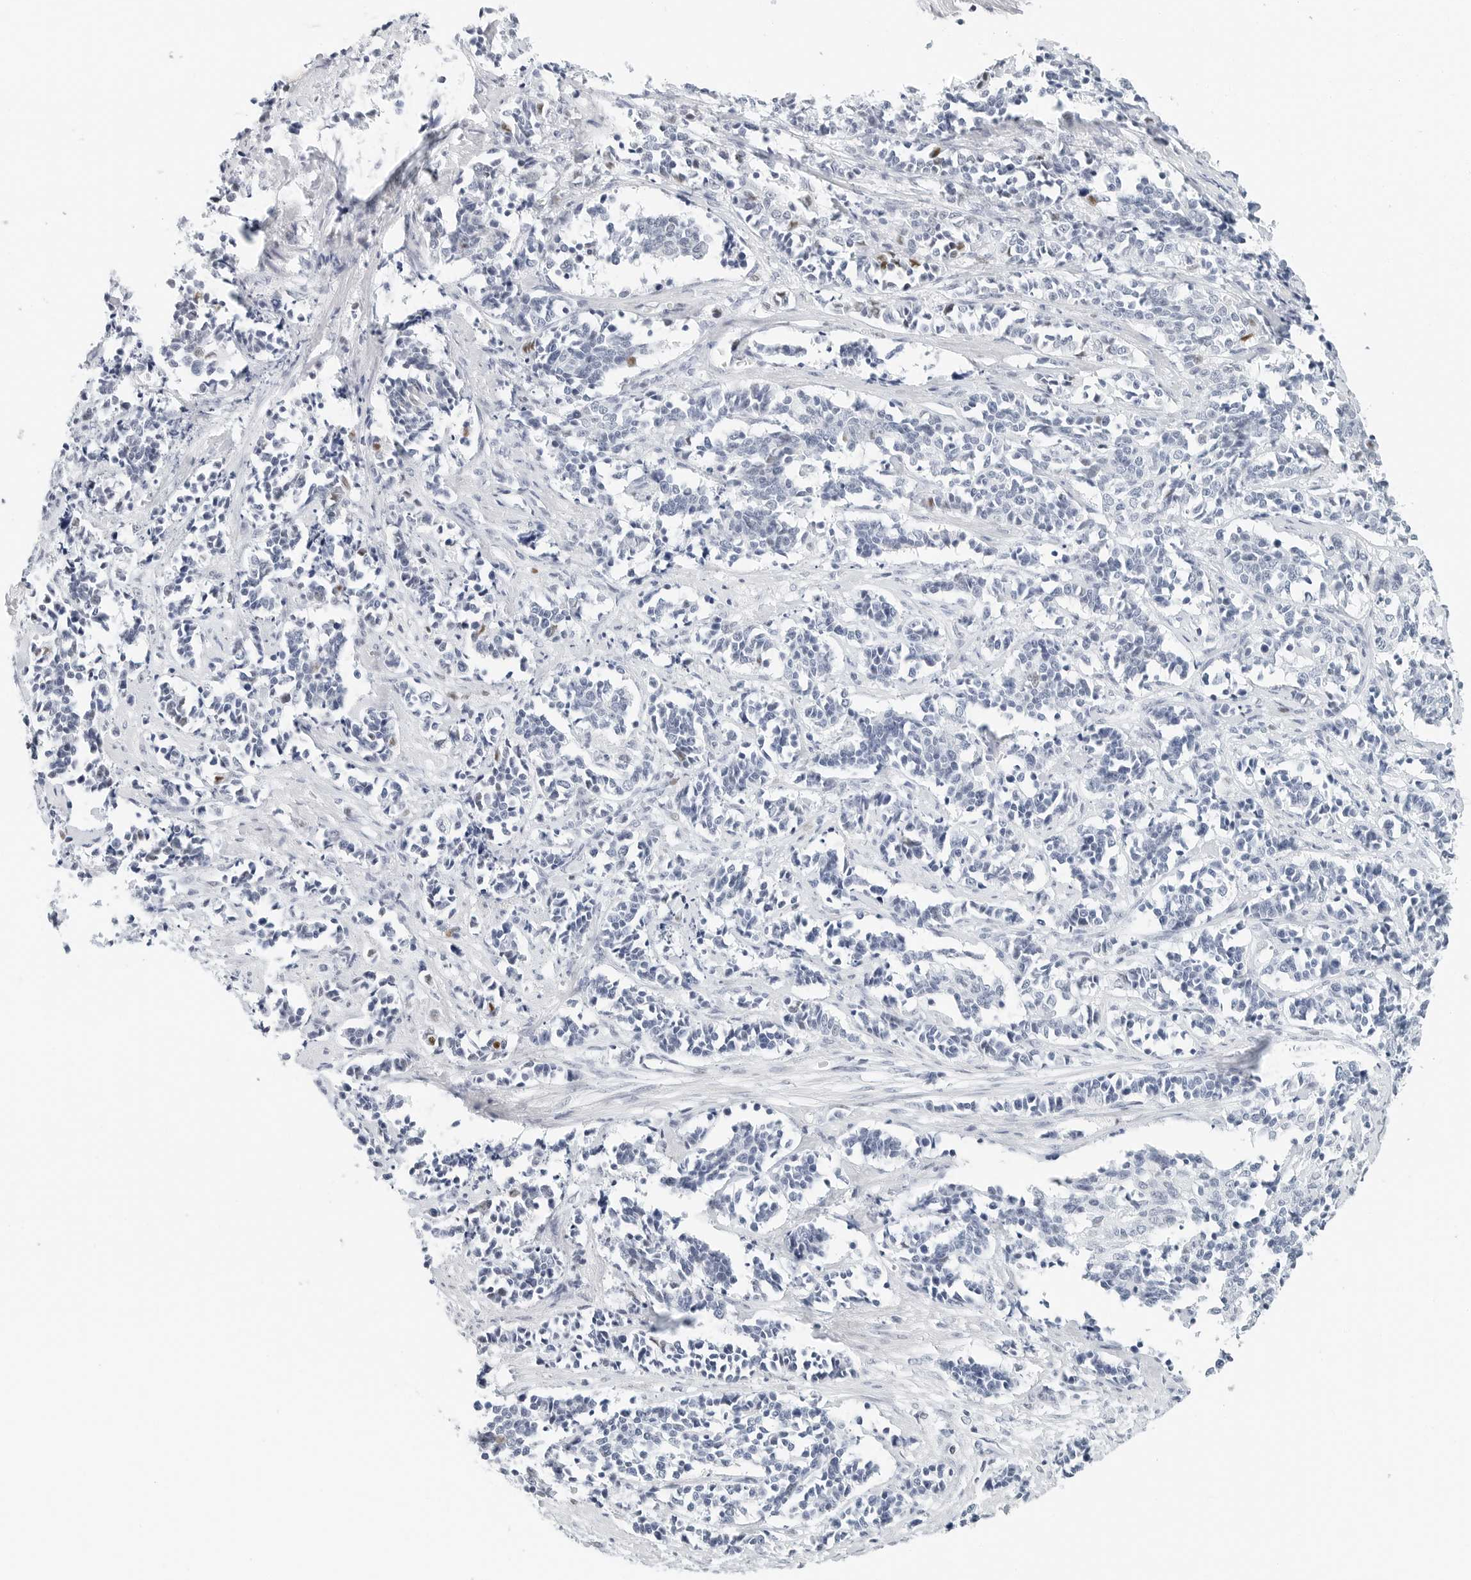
{"staining": {"intensity": "negative", "quantity": "none", "location": "none"}, "tissue": "cervical cancer", "cell_type": "Tumor cells", "image_type": "cancer", "snomed": [{"axis": "morphology", "description": "Normal tissue, NOS"}, {"axis": "morphology", "description": "Squamous cell carcinoma, NOS"}, {"axis": "topography", "description": "Cervix"}], "caption": "Tumor cells show no significant staining in cervical cancer (squamous cell carcinoma).", "gene": "NTMT2", "patient": {"sex": "female", "age": 35}}